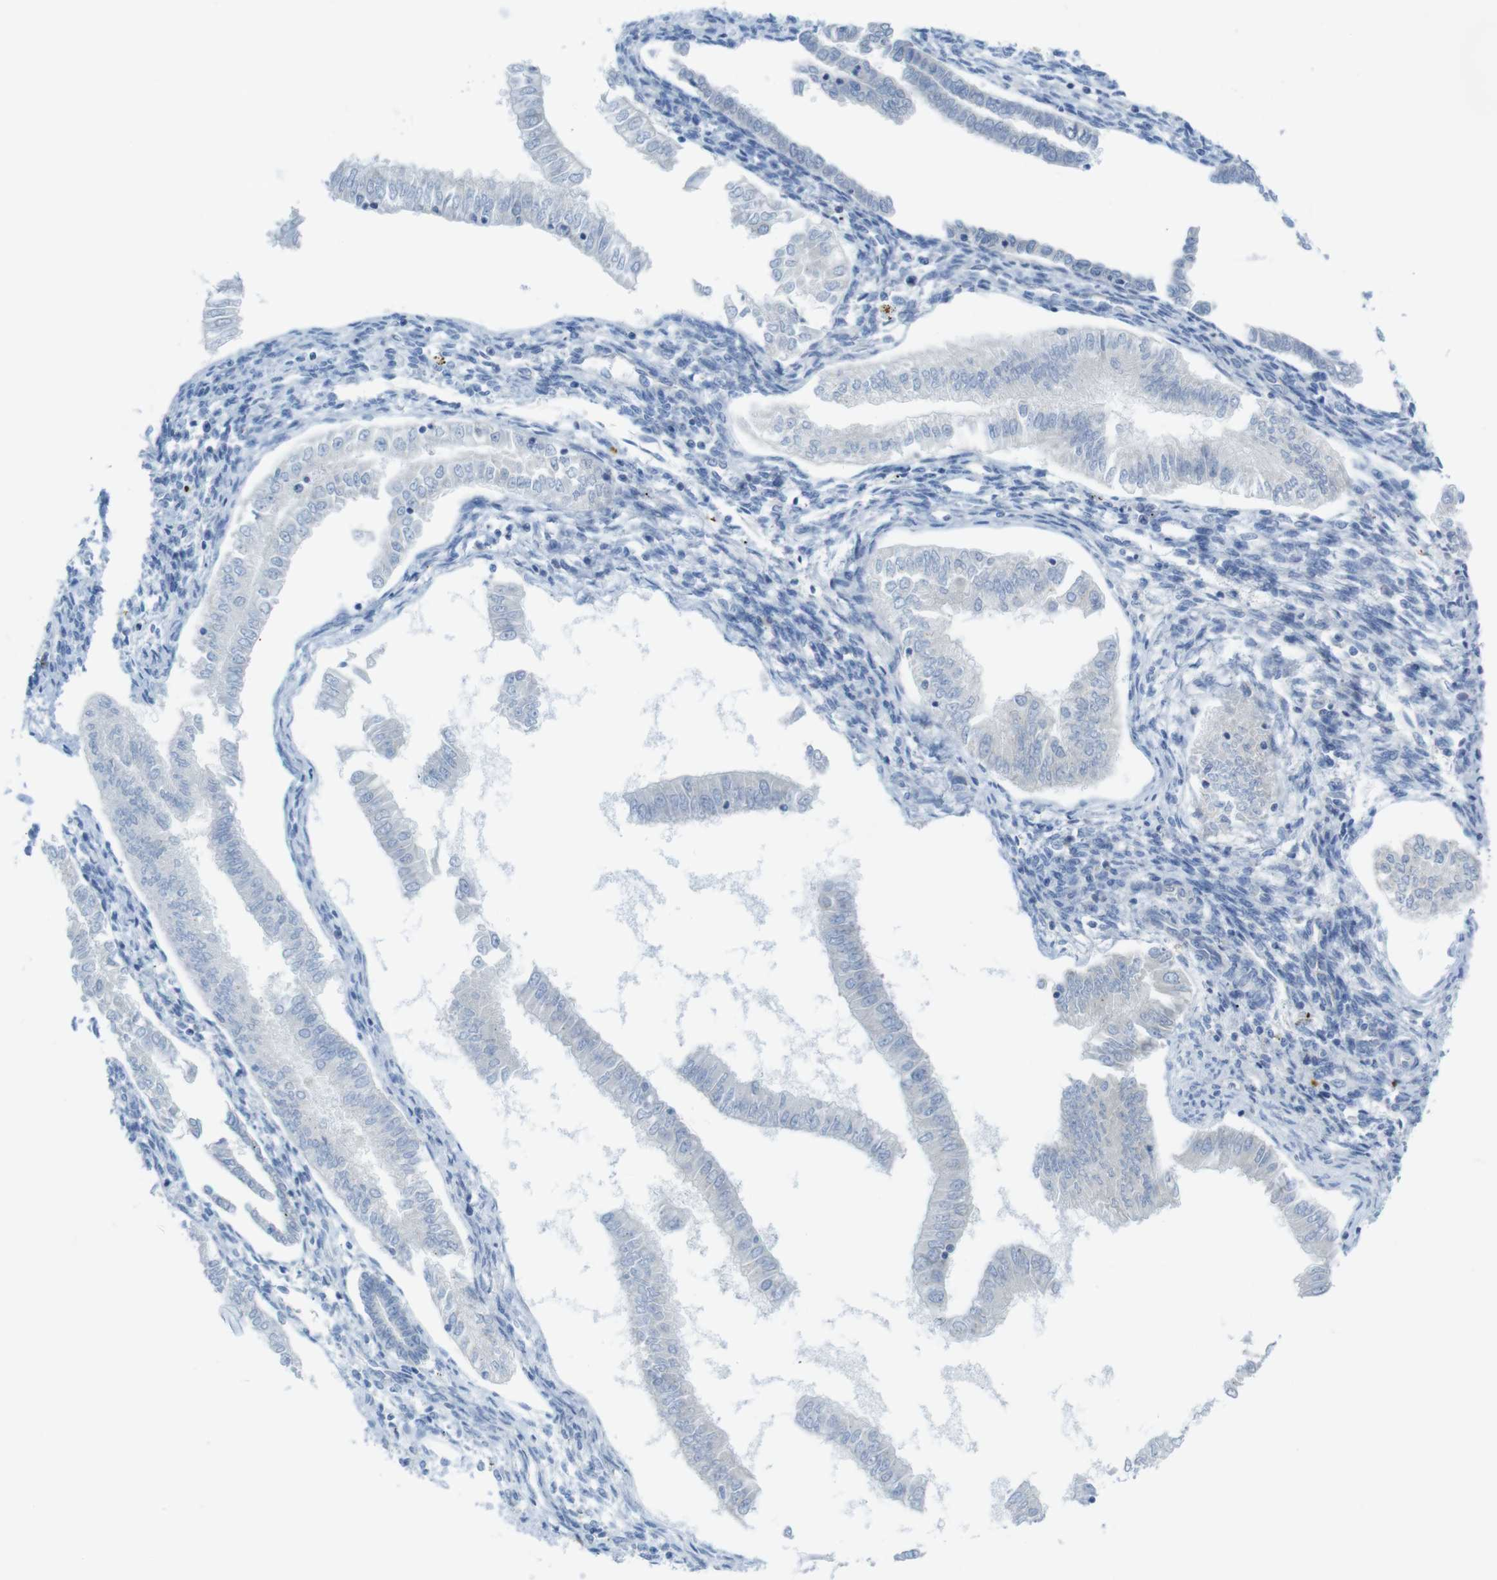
{"staining": {"intensity": "negative", "quantity": "none", "location": "none"}, "tissue": "endometrial cancer", "cell_type": "Tumor cells", "image_type": "cancer", "snomed": [{"axis": "morphology", "description": "Adenocarcinoma, NOS"}, {"axis": "topography", "description": "Endometrium"}], "caption": "This is a histopathology image of immunohistochemistry staining of adenocarcinoma (endometrial), which shows no staining in tumor cells.", "gene": "CLPTM1L", "patient": {"sex": "female", "age": 53}}